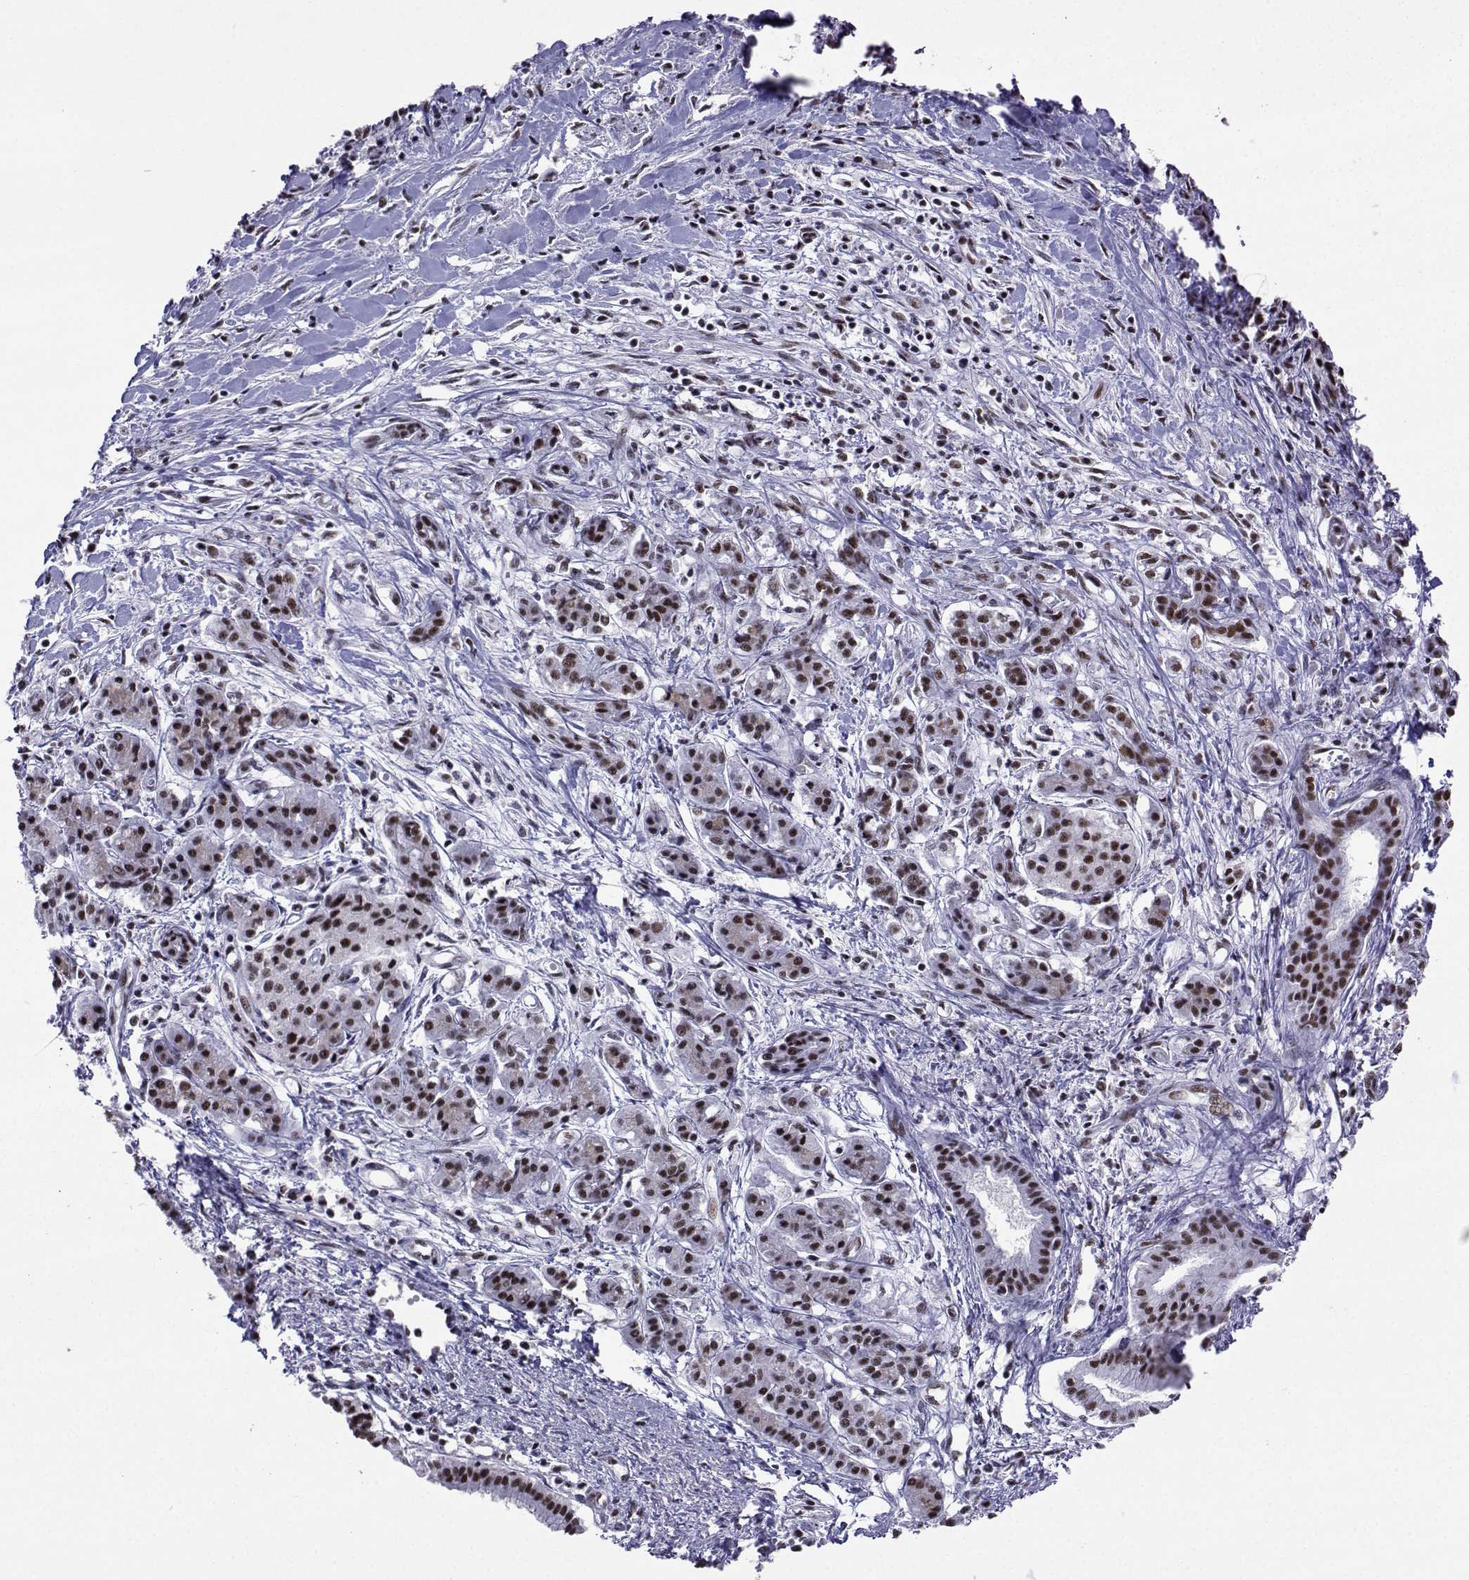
{"staining": {"intensity": "strong", "quantity": "25%-75%", "location": "nuclear"}, "tissue": "pancreatic cancer", "cell_type": "Tumor cells", "image_type": "cancer", "snomed": [{"axis": "morphology", "description": "Adenocarcinoma, NOS"}, {"axis": "topography", "description": "Pancreas"}], "caption": "Immunohistochemistry (IHC) staining of pancreatic cancer, which demonstrates high levels of strong nuclear staining in approximately 25%-75% of tumor cells indicating strong nuclear protein staining. The staining was performed using DAB (brown) for protein detection and nuclei were counterstained in hematoxylin (blue).", "gene": "SNRPB2", "patient": {"sex": "male", "age": 48}}